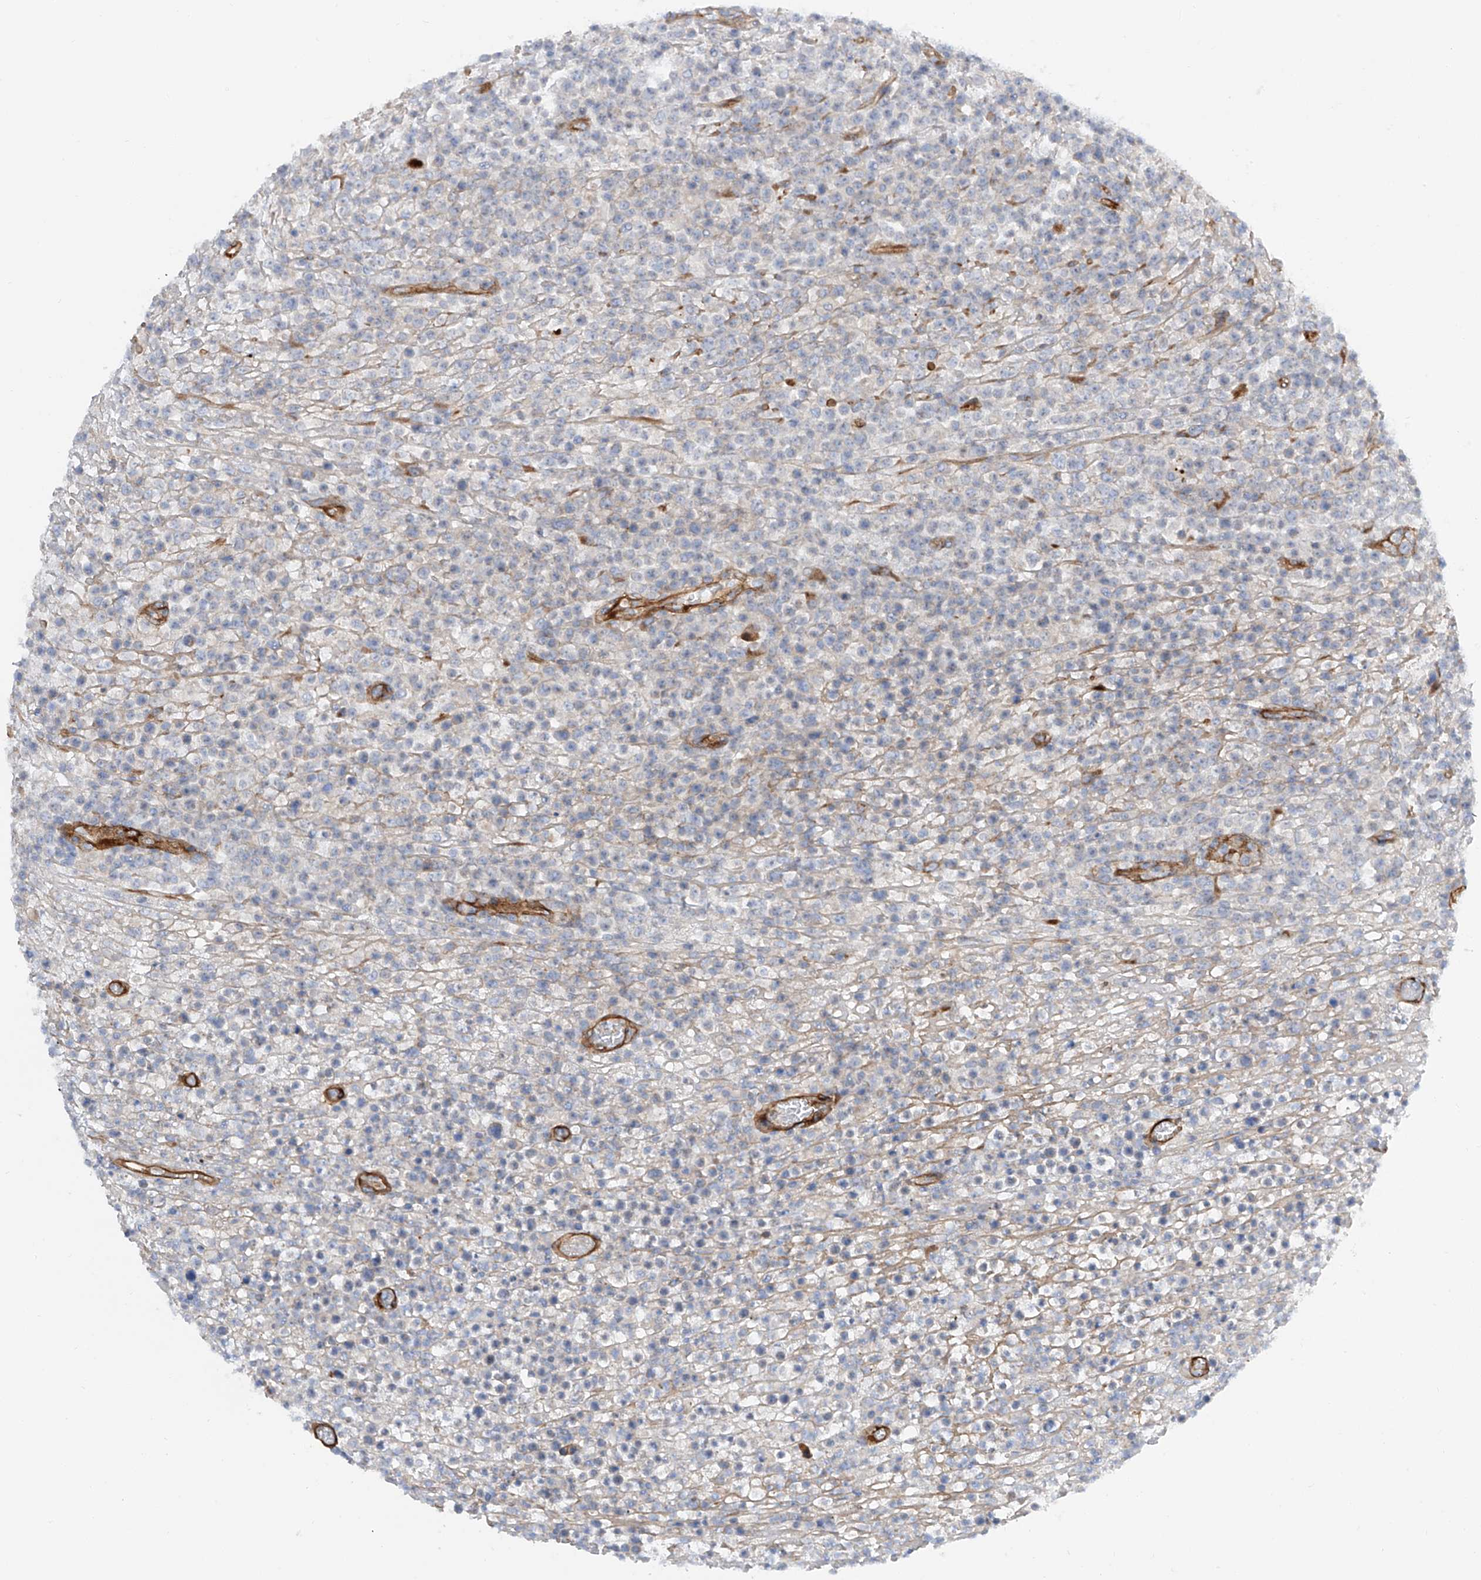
{"staining": {"intensity": "negative", "quantity": "none", "location": "none"}, "tissue": "lymphoma", "cell_type": "Tumor cells", "image_type": "cancer", "snomed": [{"axis": "morphology", "description": "Malignant lymphoma, non-Hodgkin's type, High grade"}, {"axis": "topography", "description": "Colon"}], "caption": "An immunohistochemistry micrograph of lymphoma is shown. There is no staining in tumor cells of lymphoma.", "gene": "LCA5", "patient": {"sex": "female", "age": 53}}